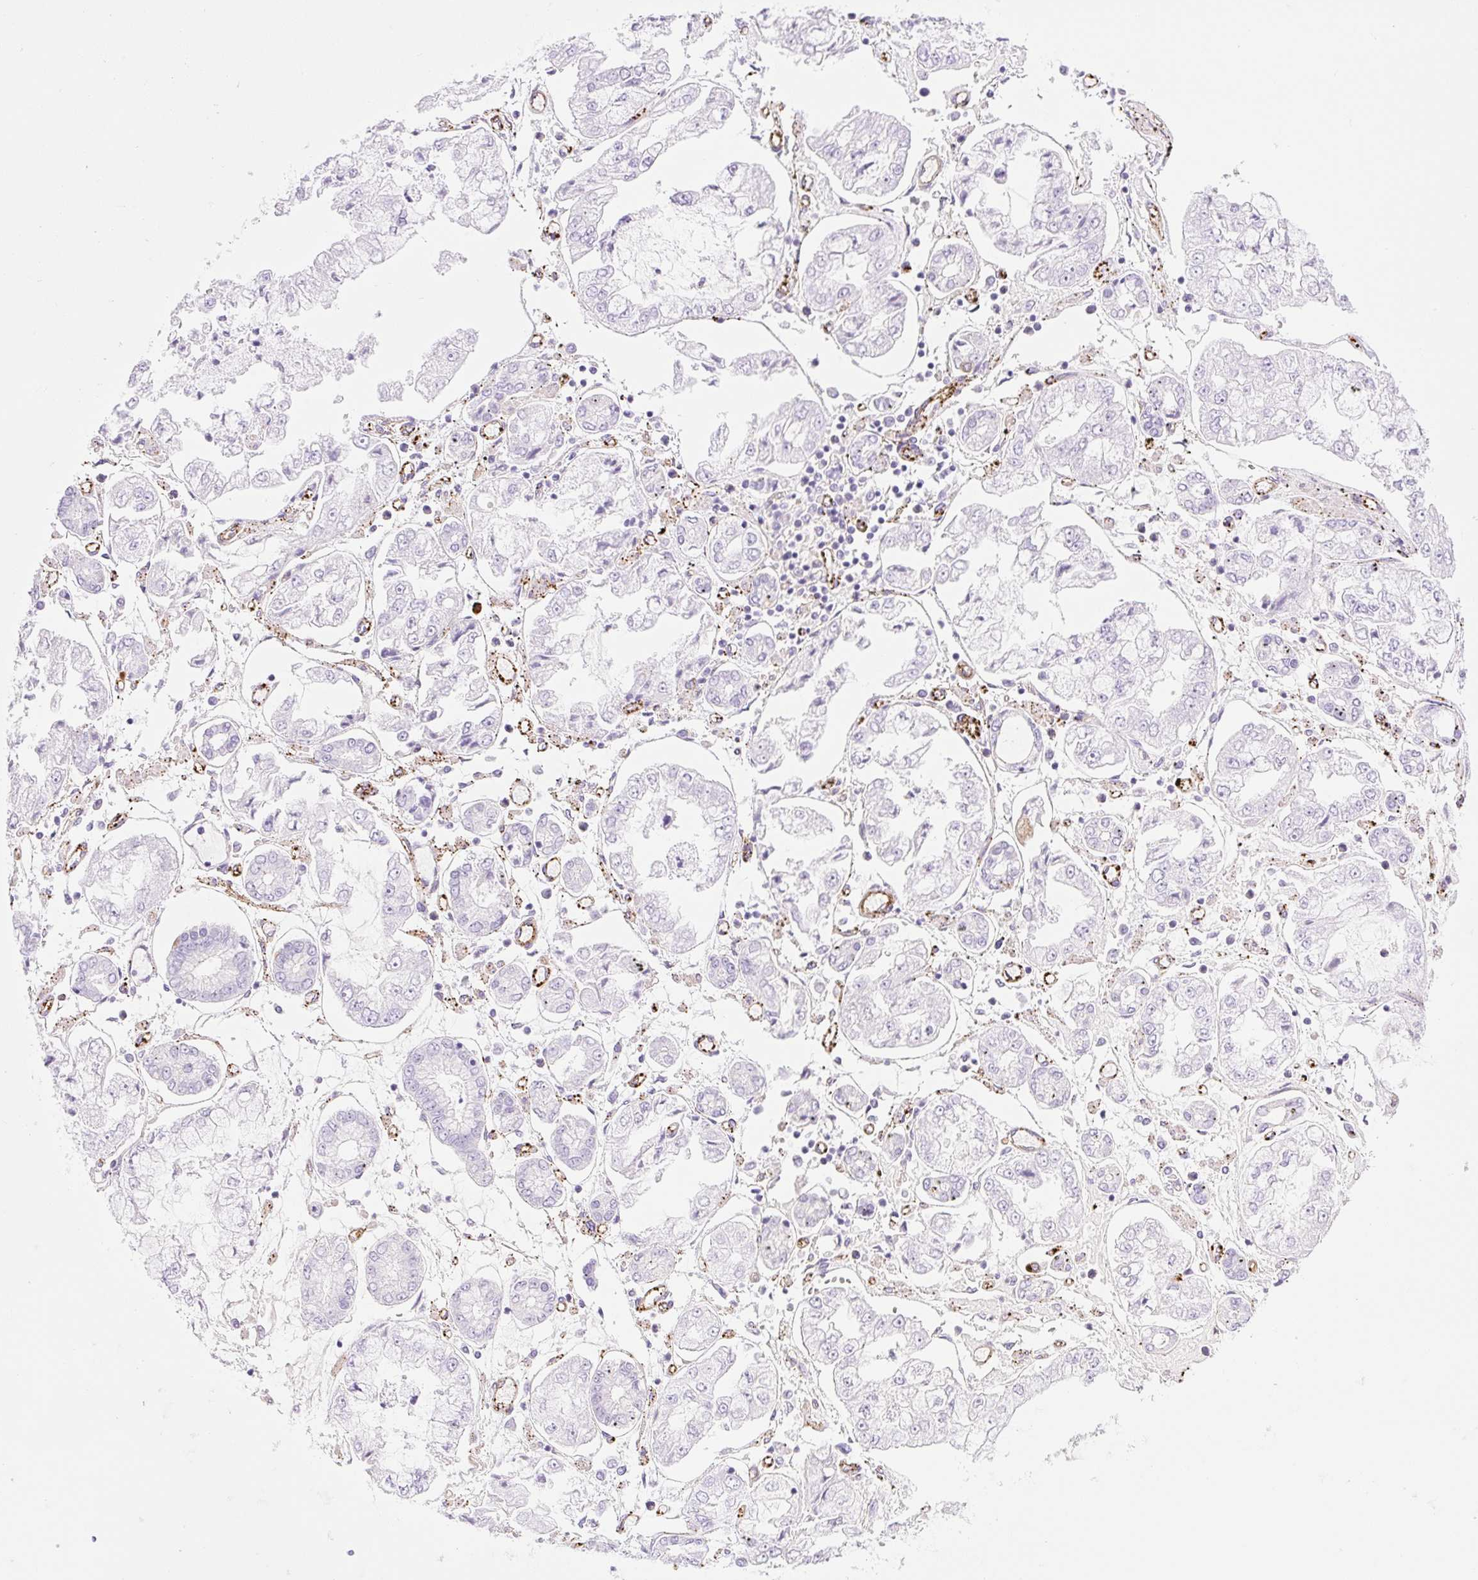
{"staining": {"intensity": "negative", "quantity": "none", "location": "none"}, "tissue": "stomach cancer", "cell_type": "Tumor cells", "image_type": "cancer", "snomed": [{"axis": "morphology", "description": "Adenocarcinoma, NOS"}, {"axis": "topography", "description": "Stomach"}], "caption": "Stomach adenocarcinoma stained for a protein using immunohistochemistry reveals no staining tumor cells.", "gene": "EHD3", "patient": {"sex": "male", "age": 76}}